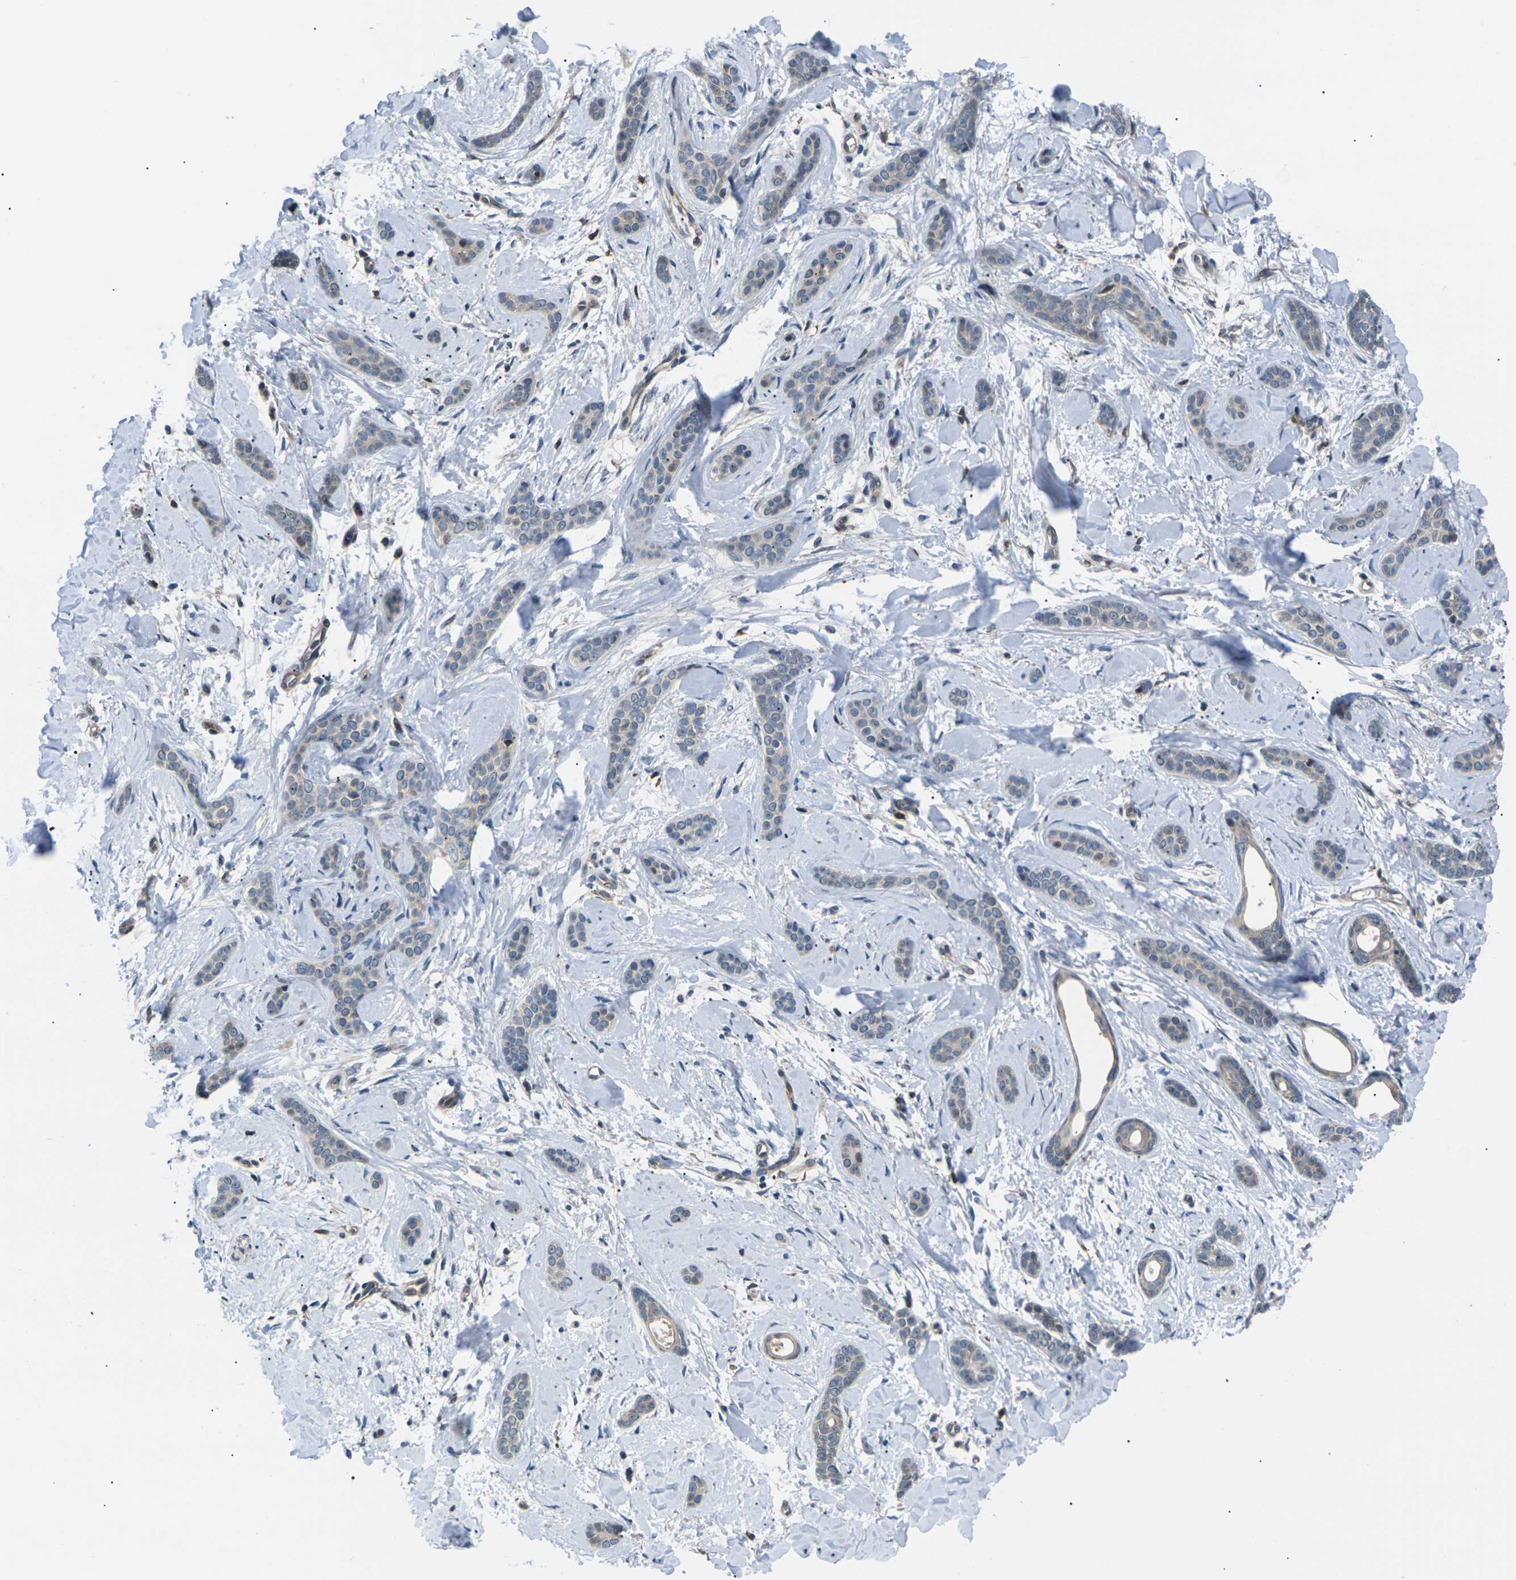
{"staining": {"intensity": "weak", "quantity": "<25%", "location": "cytoplasmic/membranous"}, "tissue": "skin cancer", "cell_type": "Tumor cells", "image_type": "cancer", "snomed": [{"axis": "morphology", "description": "Basal cell carcinoma"}, {"axis": "morphology", "description": "Adnexal tumor, benign"}, {"axis": "topography", "description": "Skin"}], "caption": "Image shows no significant protein positivity in tumor cells of skin cancer.", "gene": "RPS6KA3", "patient": {"sex": "female", "age": 42}}